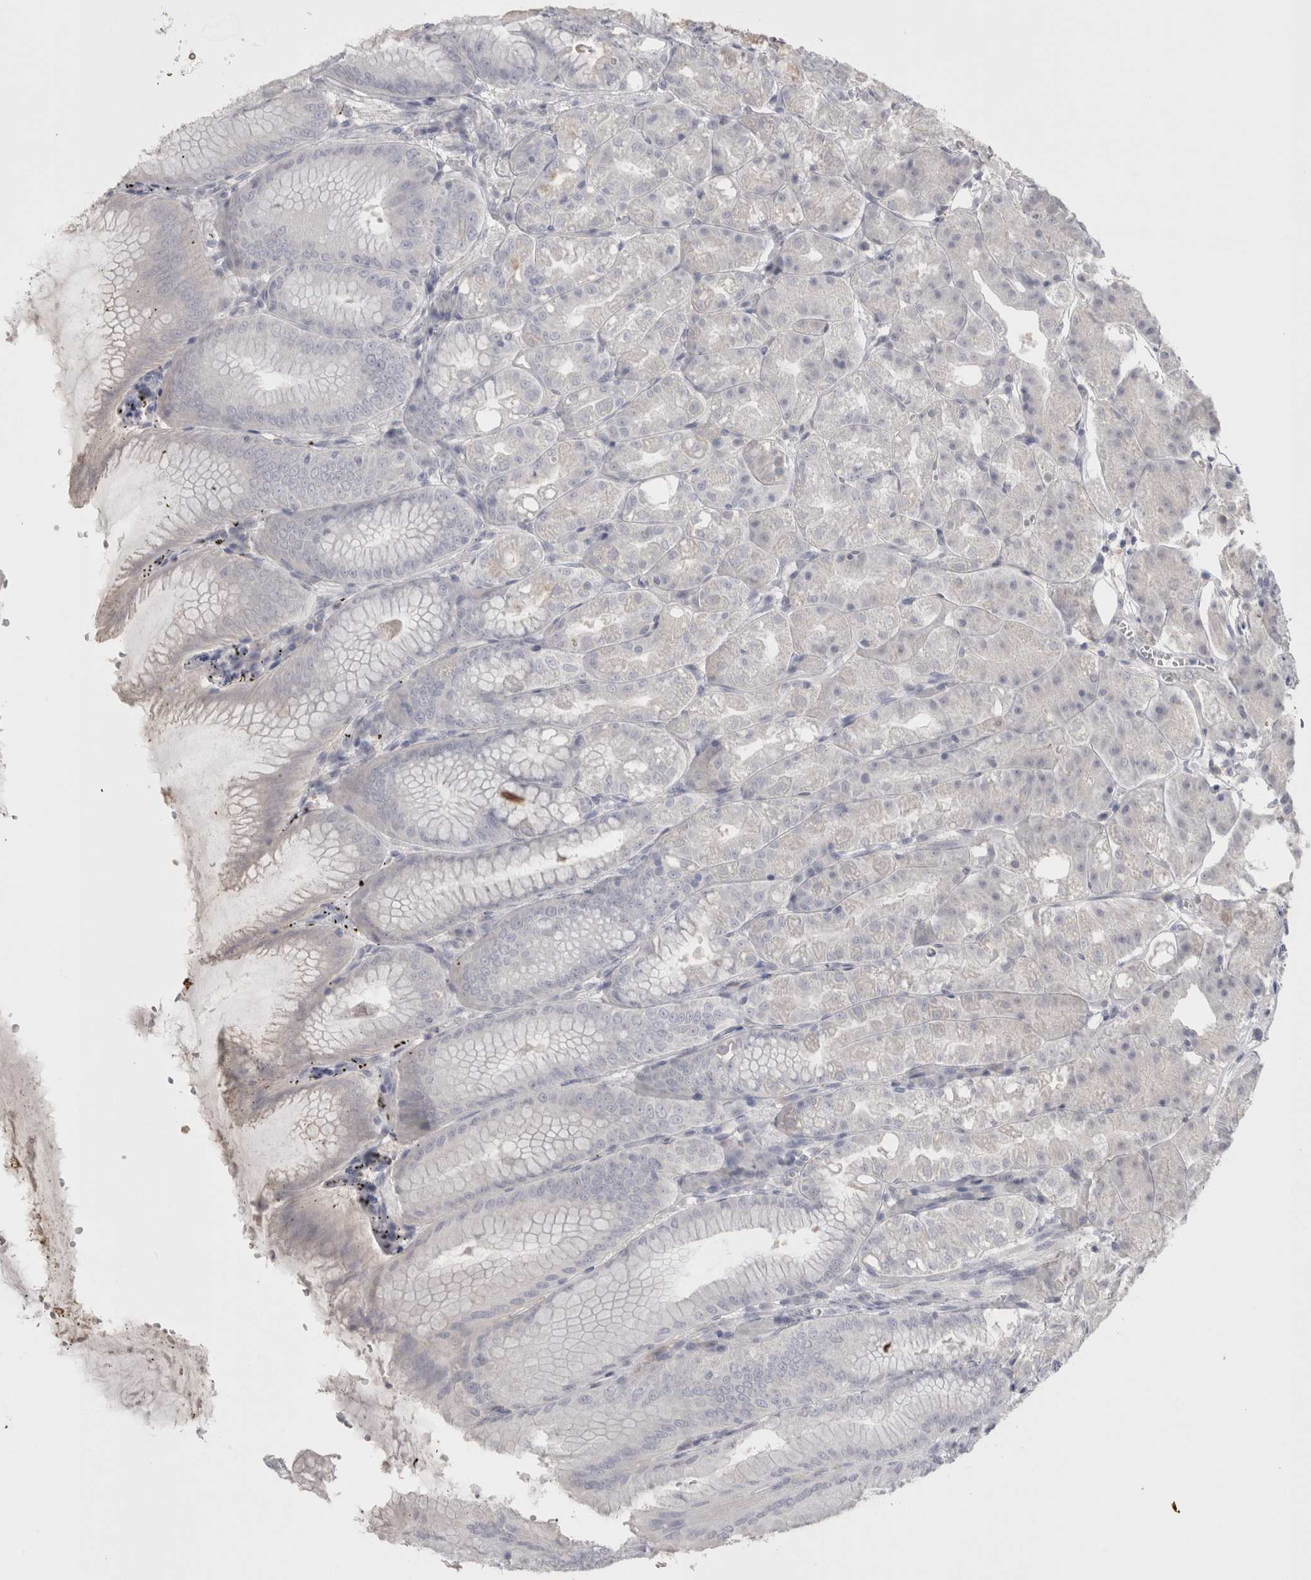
{"staining": {"intensity": "negative", "quantity": "none", "location": "none"}, "tissue": "stomach", "cell_type": "Glandular cells", "image_type": "normal", "snomed": [{"axis": "morphology", "description": "Normal tissue, NOS"}, {"axis": "topography", "description": "Stomach, lower"}], "caption": "Glandular cells show no significant expression in unremarkable stomach. (DAB IHC with hematoxylin counter stain).", "gene": "SUCNR1", "patient": {"sex": "male", "age": 71}}